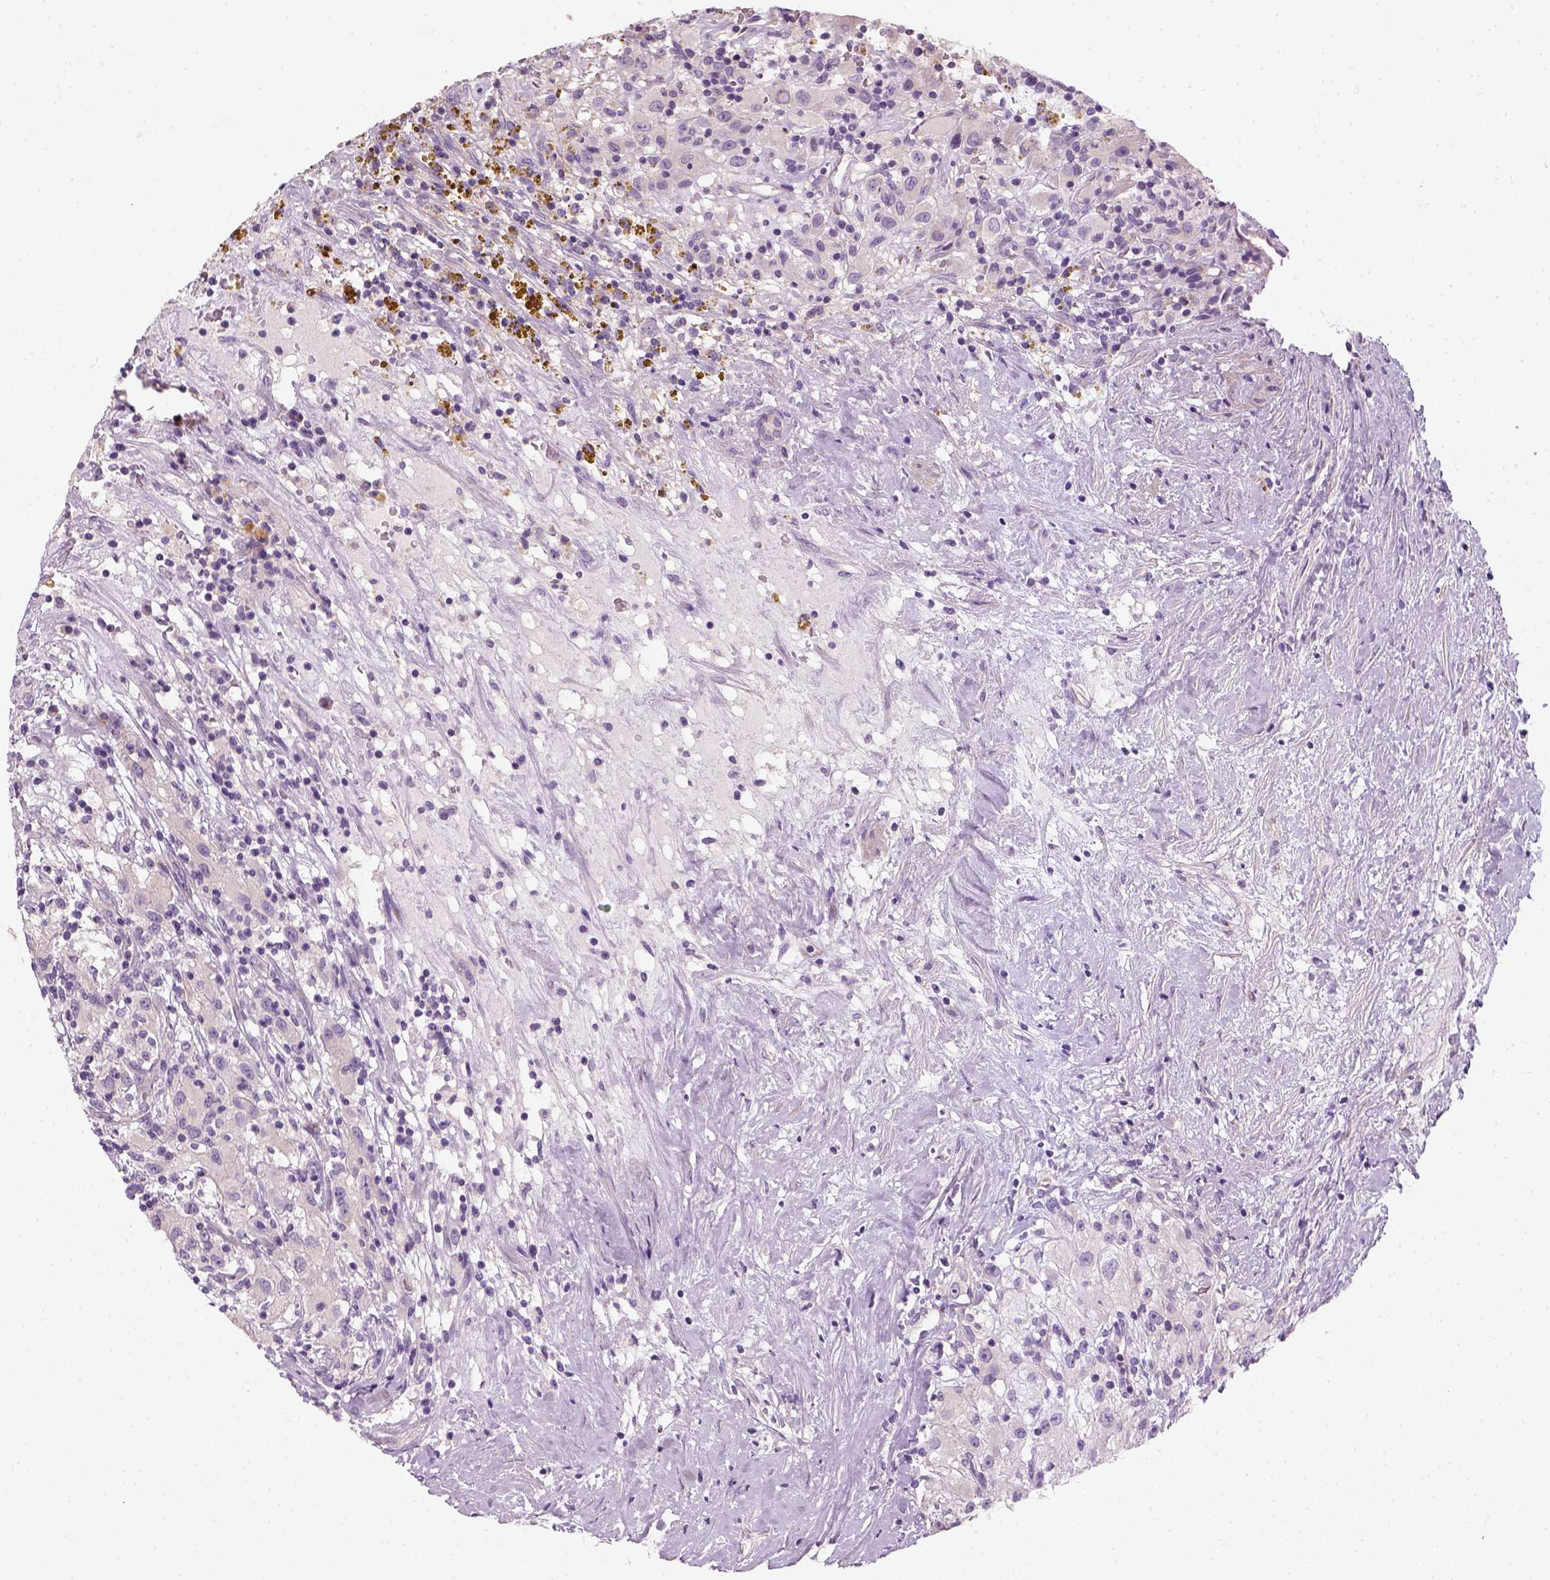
{"staining": {"intensity": "negative", "quantity": "none", "location": "none"}, "tissue": "renal cancer", "cell_type": "Tumor cells", "image_type": "cancer", "snomed": [{"axis": "morphology", "description": "Adenocarcinoma, NOS"}, {"axis": "topography", "description": "Kidney"}], "caption": "High magnification brightfield microscopy of renal cancer stained with DAB (3,3'-diaminobenzidine) (brown) and counterstained with hematoxylin (blue): tumor cells show no significant positivity. The staining is performed using DAB brown chromogen with nuclei counter-stained in using hematoxylin.", "gene": "NUDT6", "patient": {"sex": "female", "age": 67}}